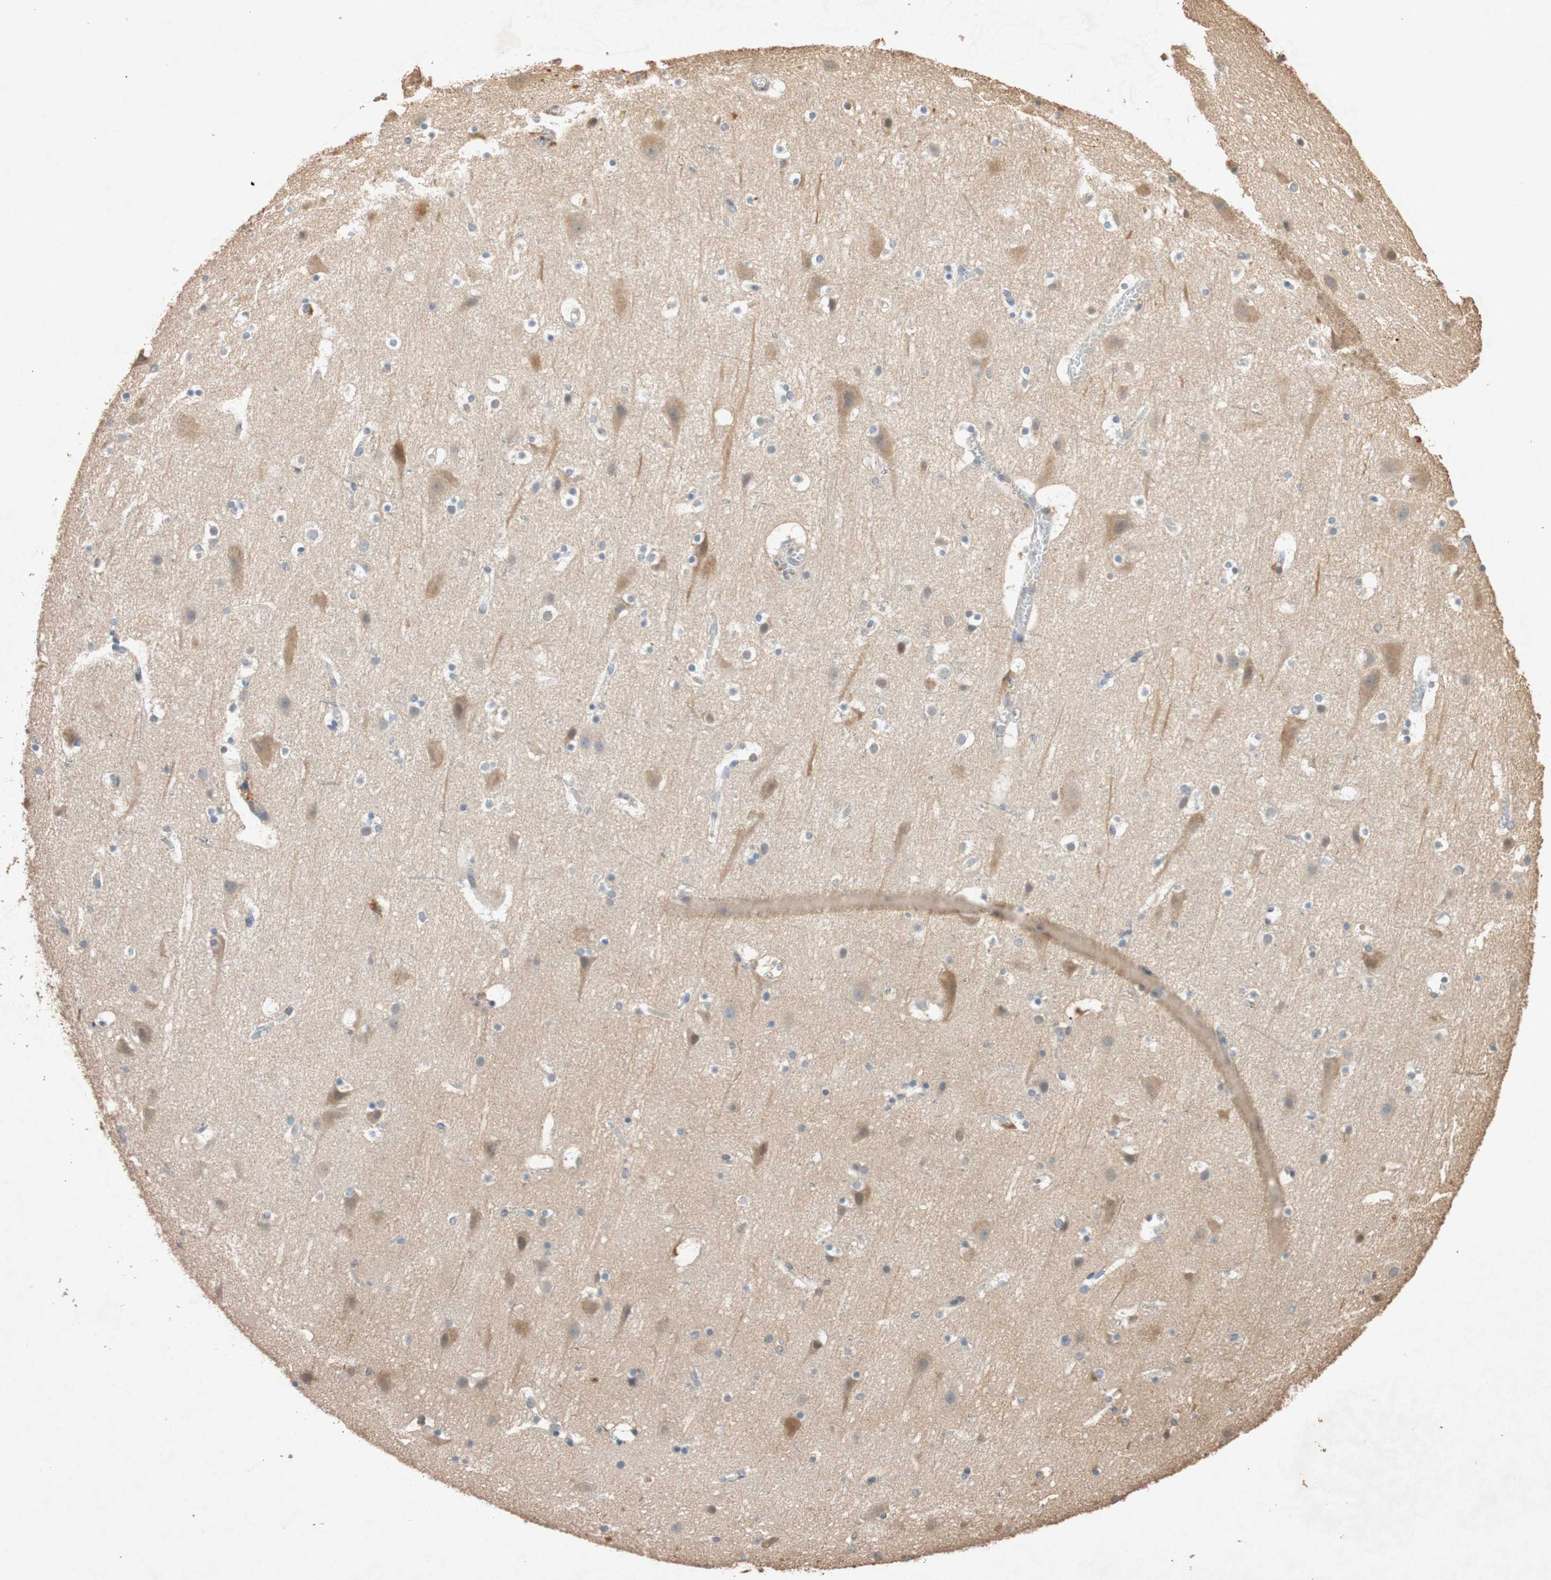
{"staining": {"intensity": "weak", "quantity": ">75%", "location": "cytoplasmic/membranous"}, "tissue": "cerebral cortex", "cell_type": "Endothelial cells", "image_type": "normal", "snomed": [{"axis": "morphology", "description": "Normal tissue, NOS"}, {"axis": "topography", "description": "Cerebral cortex"}], "caption": "High-magnification brightfield microscopy of benign cerebral cortex stained with DAB (3,3'-diaminobenzidine) (brown) and counterstained with hematoxylin (blue). endothelial cells exhibit weak cytoplasmic/membranous expression is seen in about>75% of cells.", "gene": "TUBB", "patient": {"sex": "male", "age": 45}}